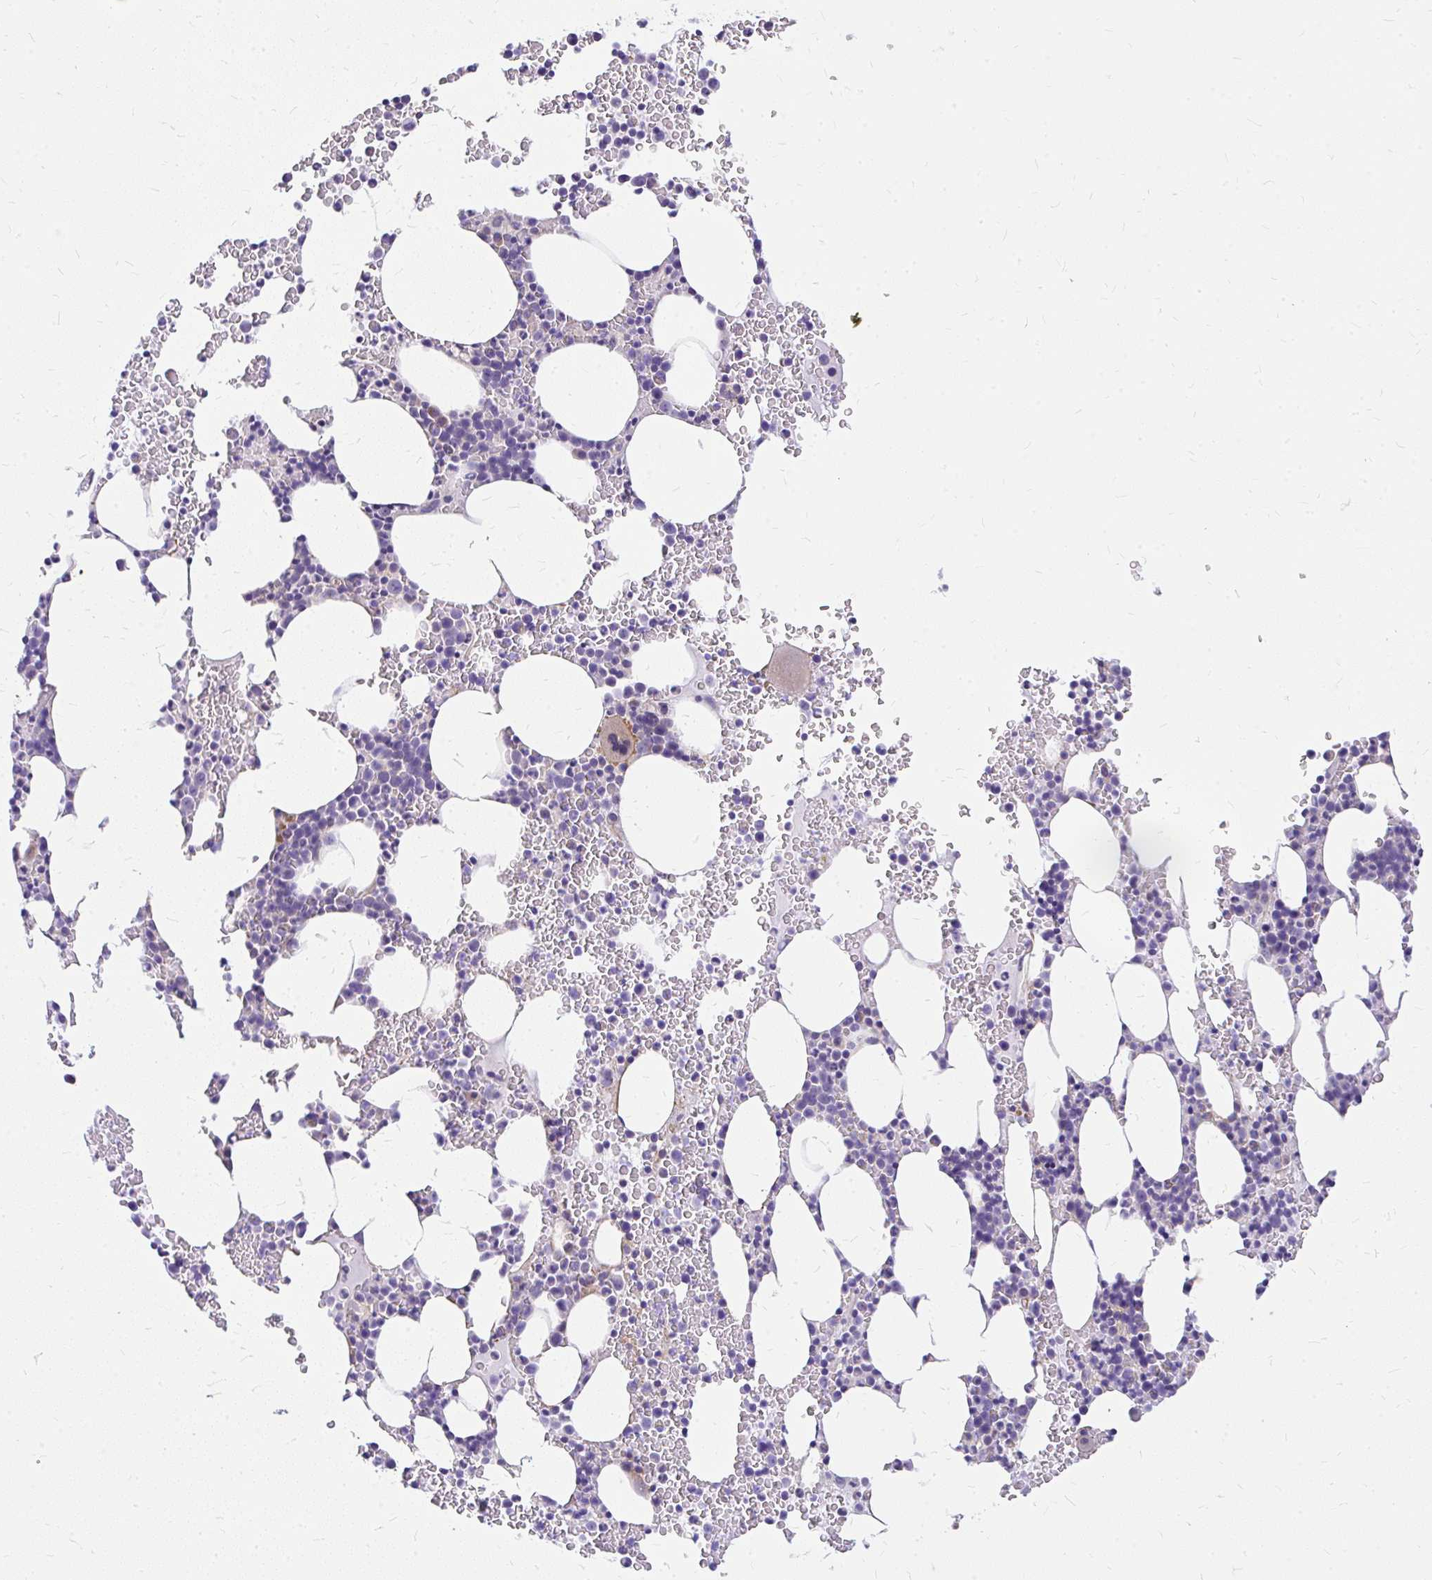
{"staining": {"intensity": "negative", "quantity": "none", "location": "none"}, "tissue": "bone marrow", "cell_type": "Hematopoietic cells", "image_type": "normal", "snomed": [{"axis": "morphology", "description": "Normal tissue, NOS"}, {"axis": "topography", "description": "Bone marrow"}], "caption": "High magnification brightfield microscopy of unremarkable bone marrow stained with DAB (brown) and counterstained with hematoxylin (blue): hematopoietic cells show no significant expression.", "gene": "FAM83C", "patient": {"sex": "female", "age": 62}}